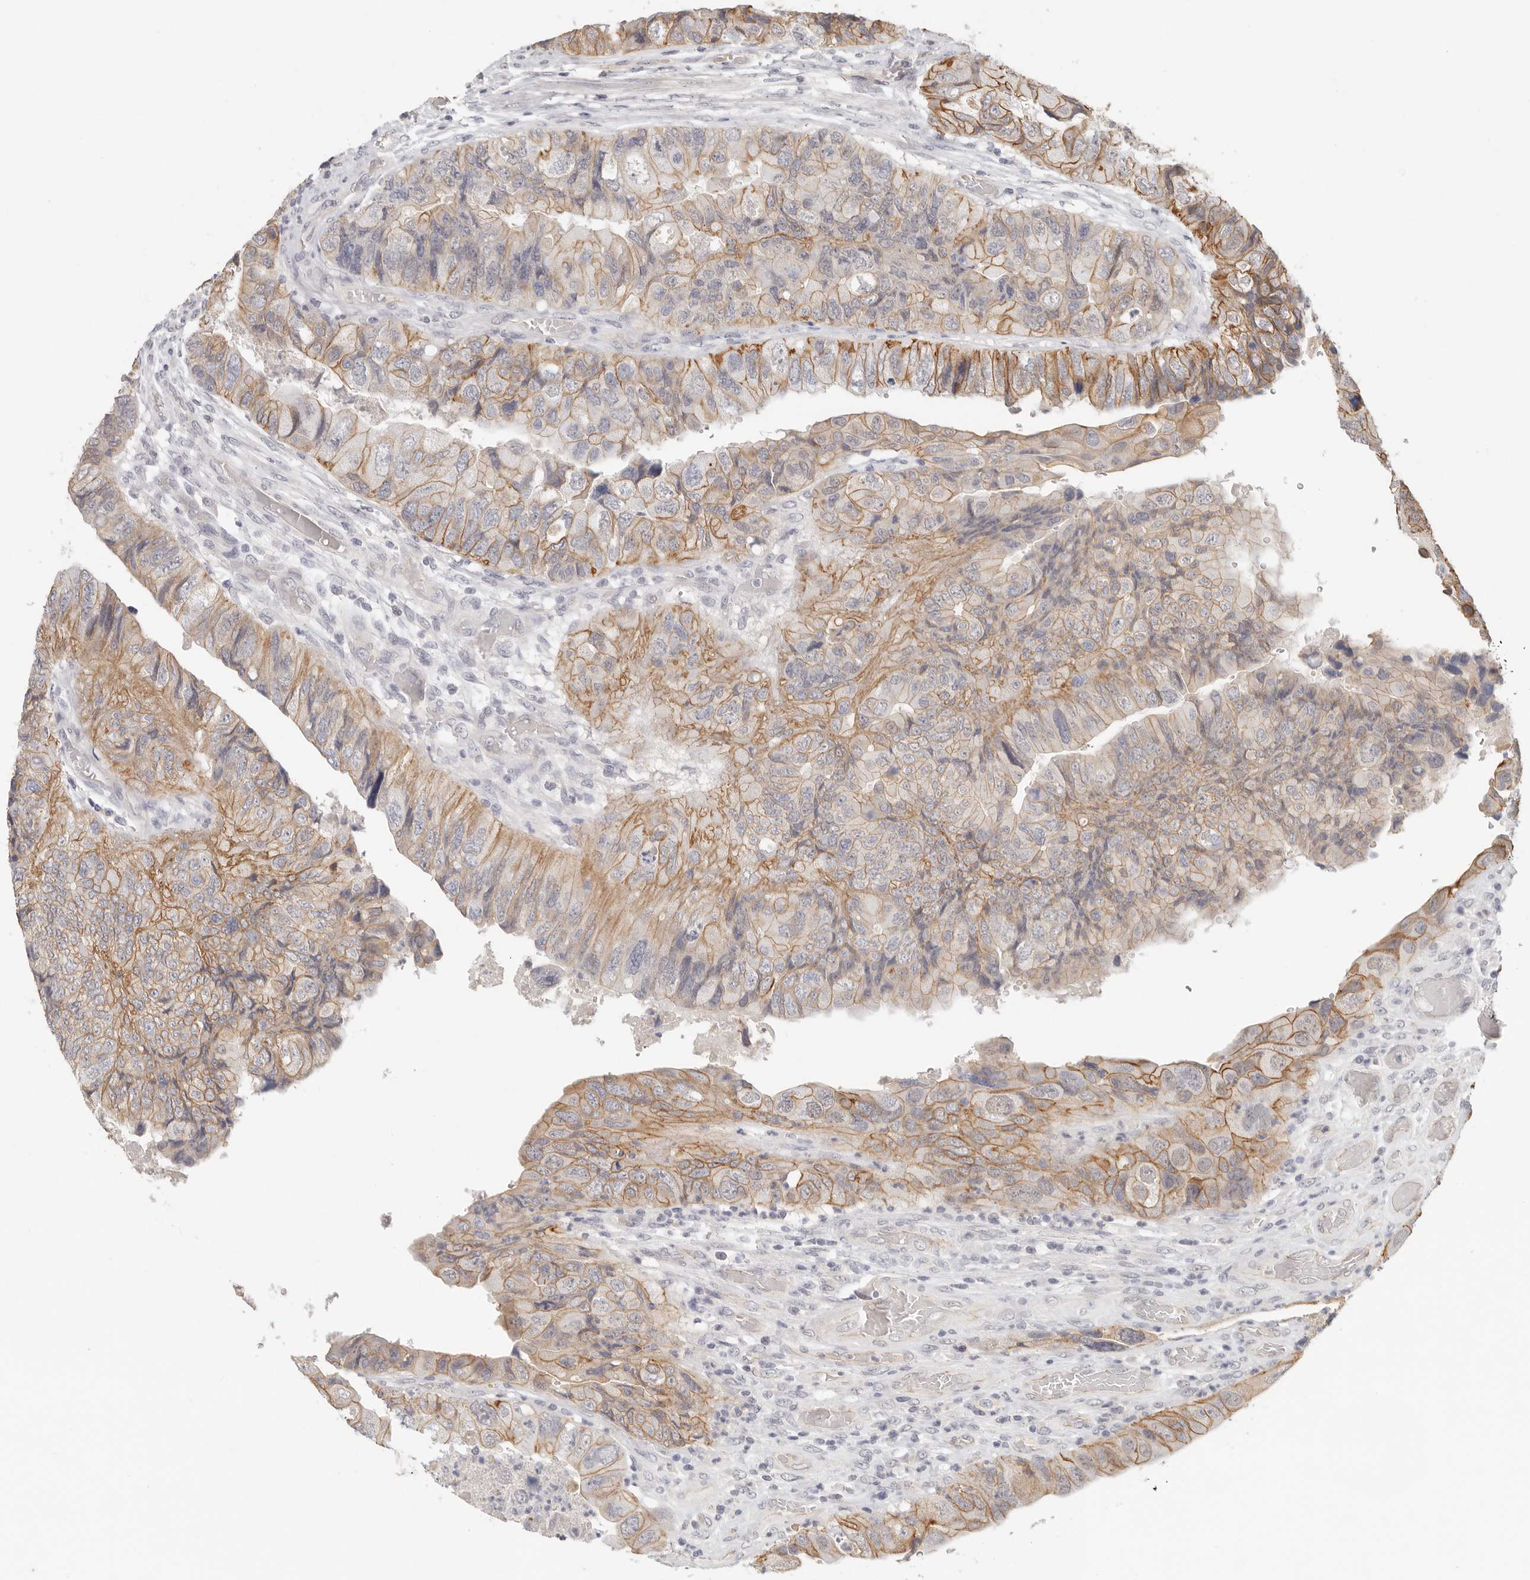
{"staining": {"intensity": "moderate", "quantity": ">75%", "location": "cytoplasmic/membranous"}, "tissue": "colorectal cancer", "cell_type": "Tumor cells", "image_type": "cancer", "snomed": [{"axis": "morphology", "description": "Adenocarcinoma, NOS"}, {"axis": "topography", "description": "Rectum"}], "caption": "DAB immunohistochemical staining of adenocarcinoma (colorectal) displays moderate cytoplasmic/membranous protein expression in approximately >75% of tumor cells. Using DAB (brown) and hematoxylin (blue) stains, captured at high magnification using brightfield microscopy.", "gene": "ANXA9", "patient": {"sex": "male", "age": 63}}